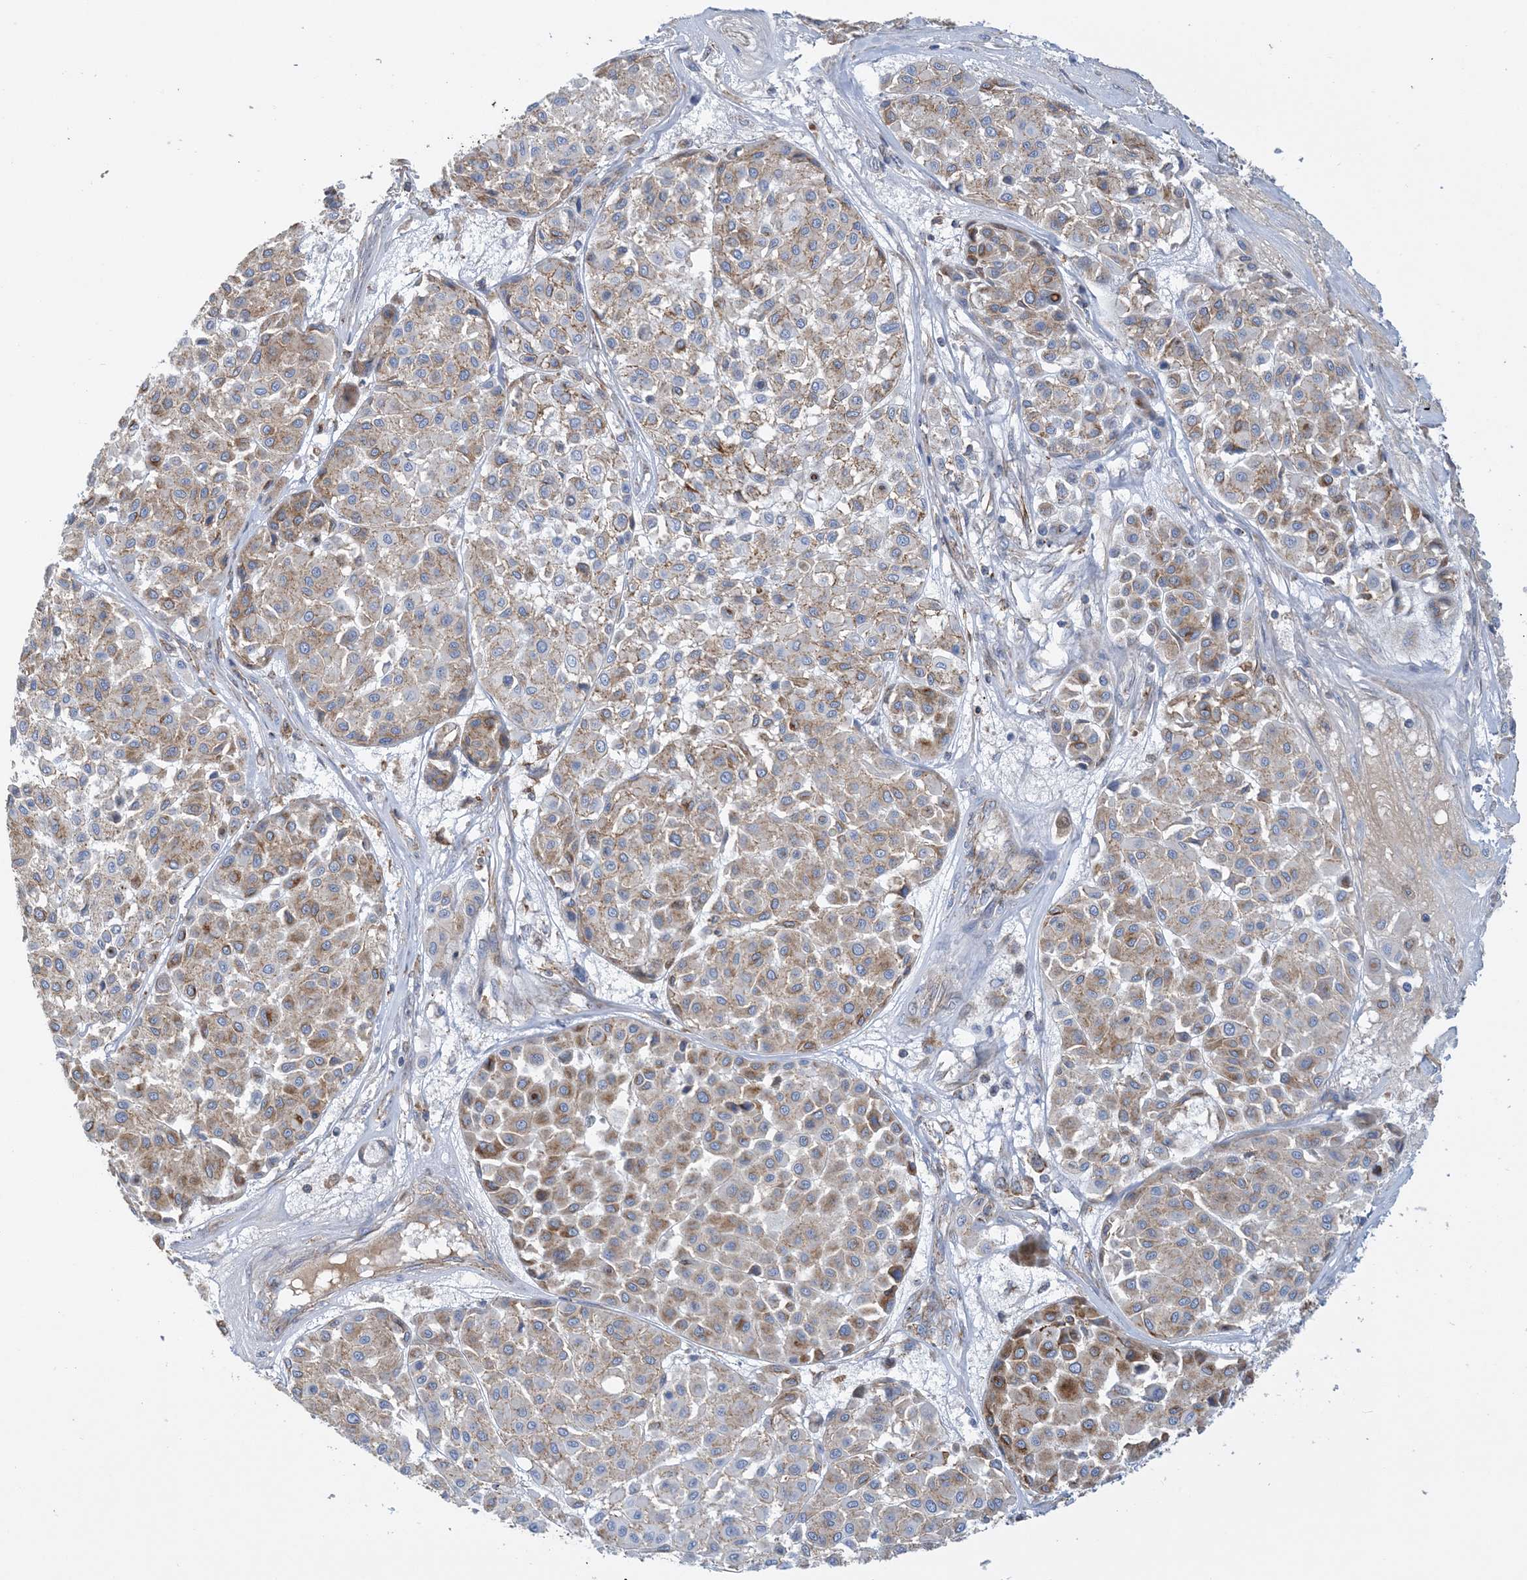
{"staining": {"intensity": "moderate", "quantity": ">75%", "location": "cytoplasmic/membranous"}, "tissue": "melanoma", "cell_type": "Tumor cells", "image_type": "cancer", "snomed": [{"axis": "morphology", "description": "Malignant melanoma, Metastatic site"}, {"axis": "topography", "description": "Soft tissue"}], "caption": "Melanoma stained for a protein (brown) demonstrates moderate cytoplasmic/membranous positive staining in about >75% of tumor cells.", "gene": "CALHM5", "patient": {"sex": "male", "age": 41}}